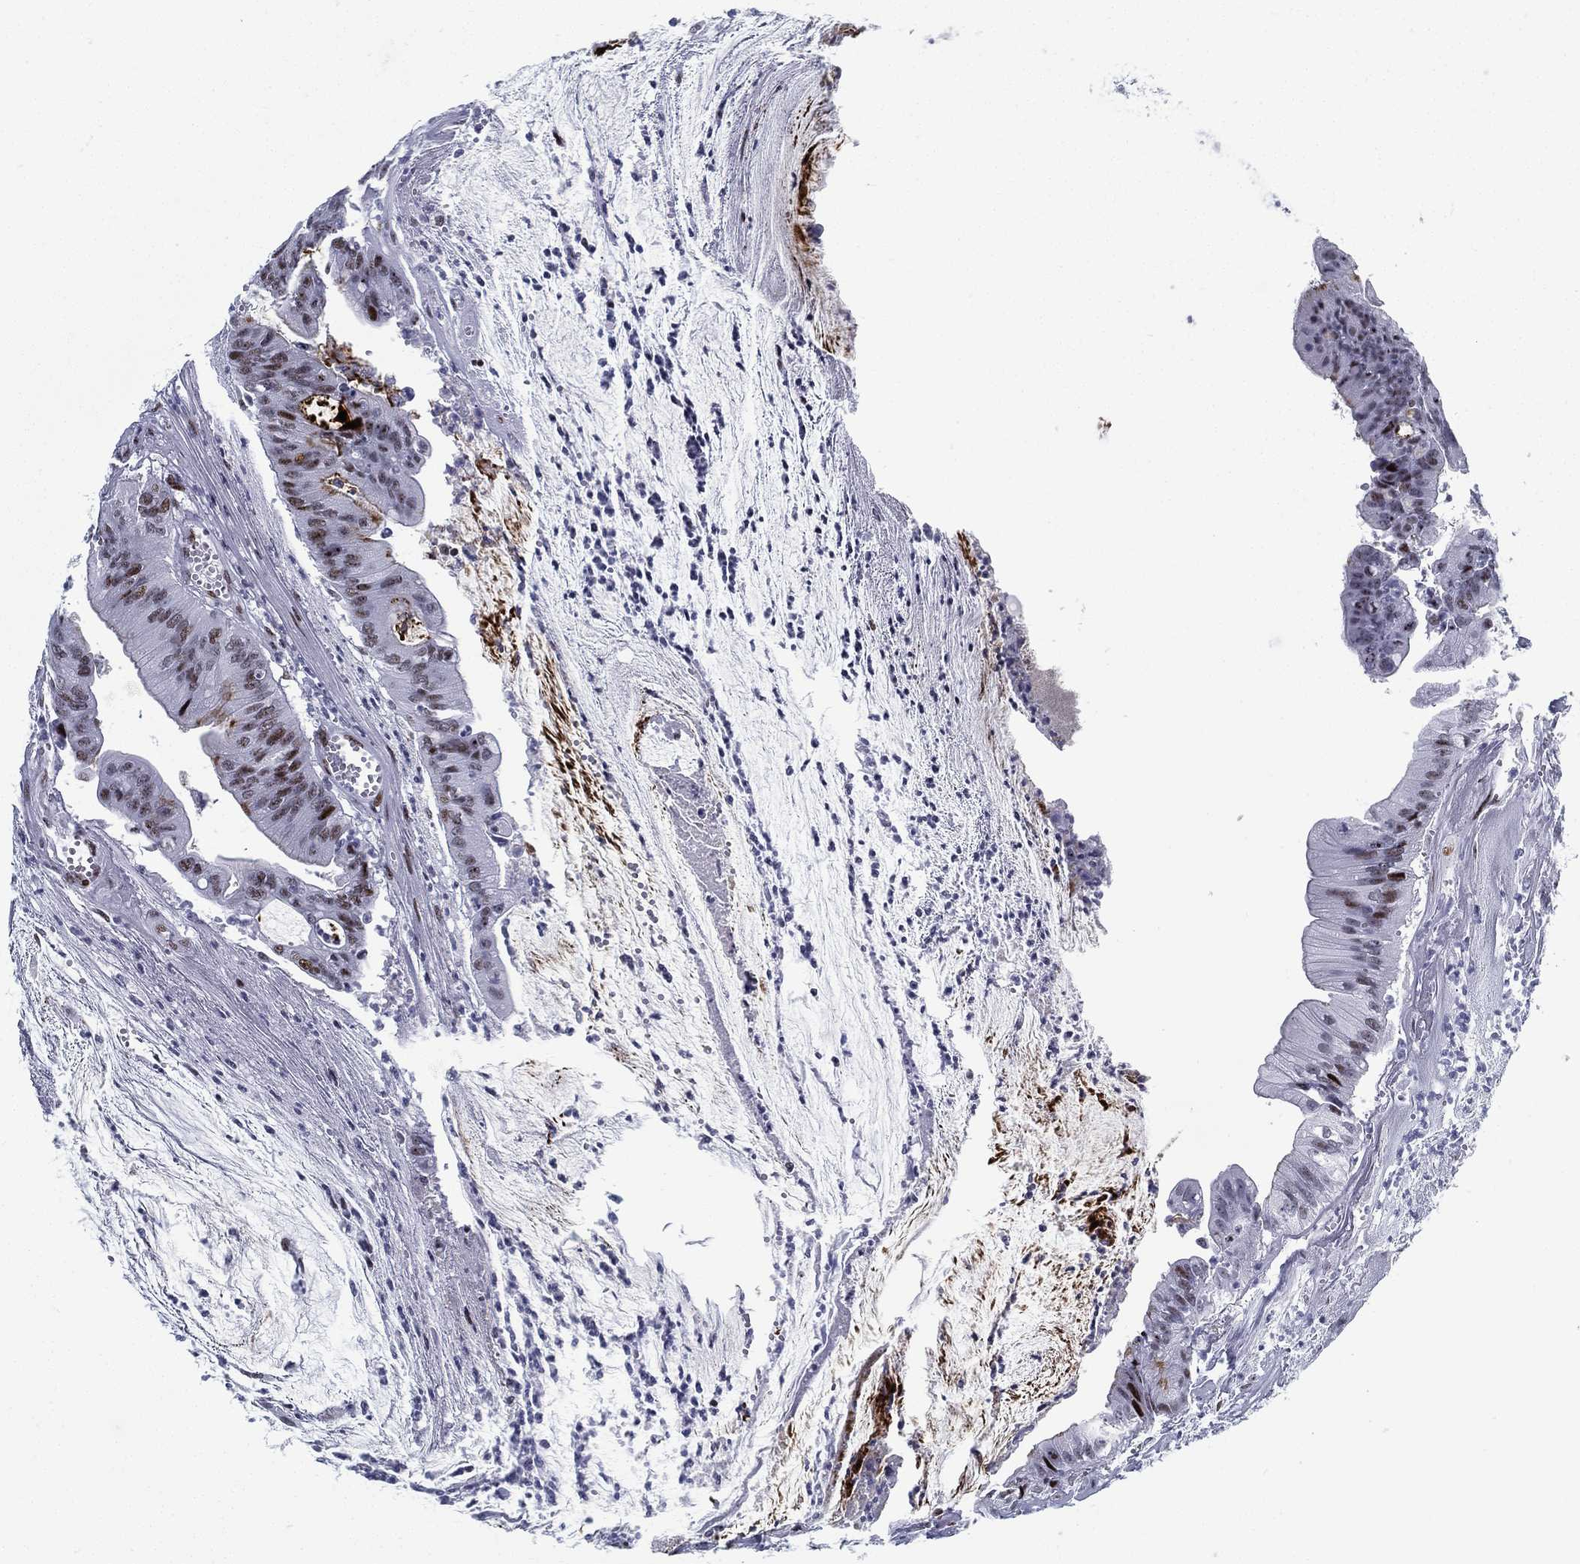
{"staining": {"intensity": "moderate", "quantity": "25%-75%", "location": "nuclear"}, "tissue": "colorectal cancer", "cell_type": "Tumor cells", "image_type": "cancer", "snomed": [{"axis": "morphology", "description": "Adenocarcinoma, NOS"}, {"axis": "topography", "description": "Colon"}], "caption": "Immunohistochemistry image of human colorectal cancer (adenocarcinoma) stained for a protein (brown), which exhibits medium levels of moderate nuclear positivity in approximately 25%-75% of tumor cells.", "gene": "CYB561D2", "patient": {"sex": "female", "age": 69}}